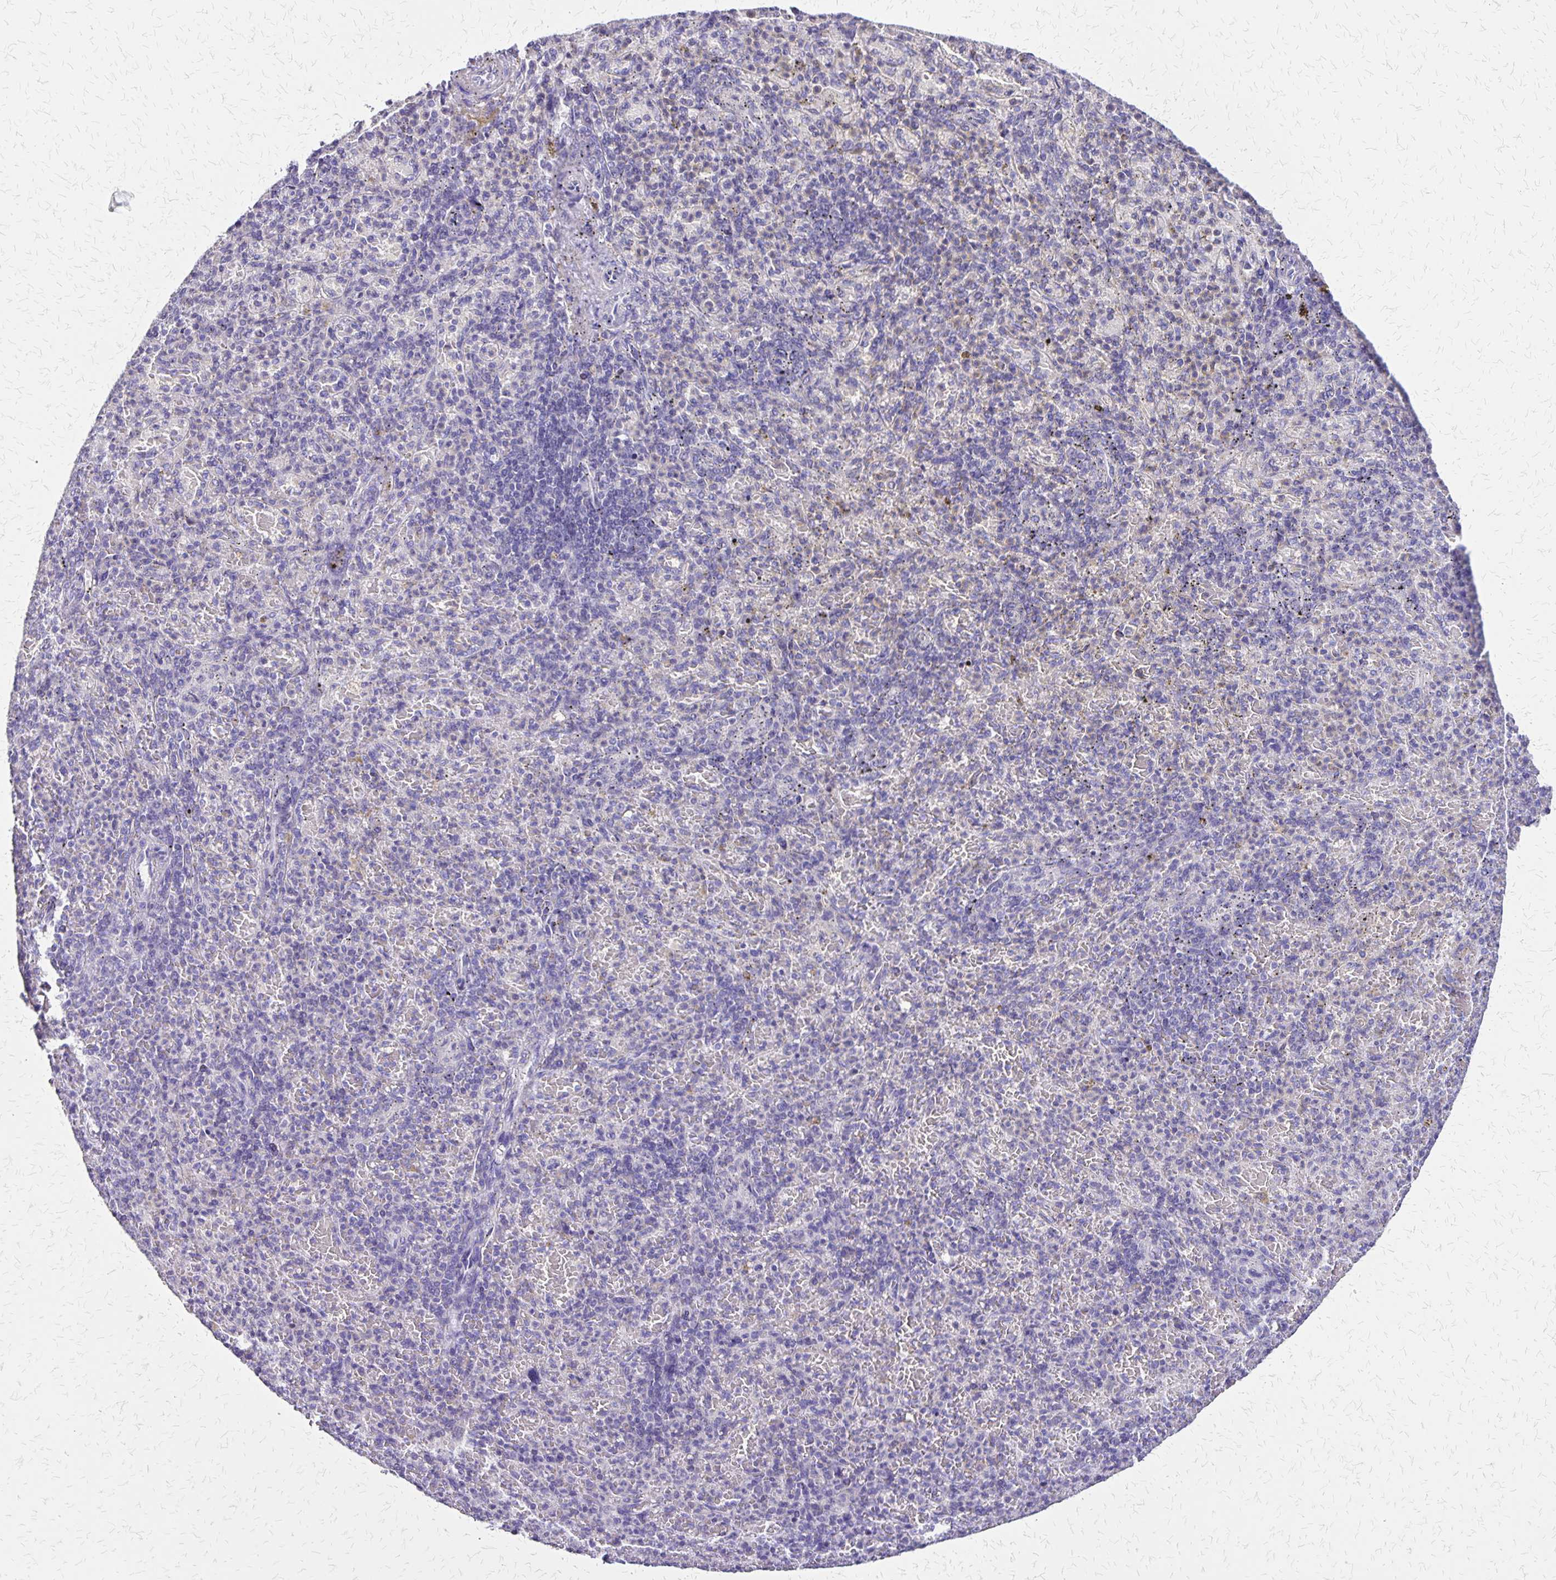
{"staining": {"intensity": "negative", "quantity": "none", "location": "none"}, "tissue": "spleen", "cell_type": "Cells in red pulp", "image_type": "normal", "snomed": [{"axis": "morphology", "description": "Normal tissue, NOS"}, {"axis": "topography", "description": "Spleen"}], "caption": "Spleen stained for a protein using immunohistochemistry reveals no positivity cells in red pulp.", "gene": "SI", "patient": {"sex": "female", "age": 74}}